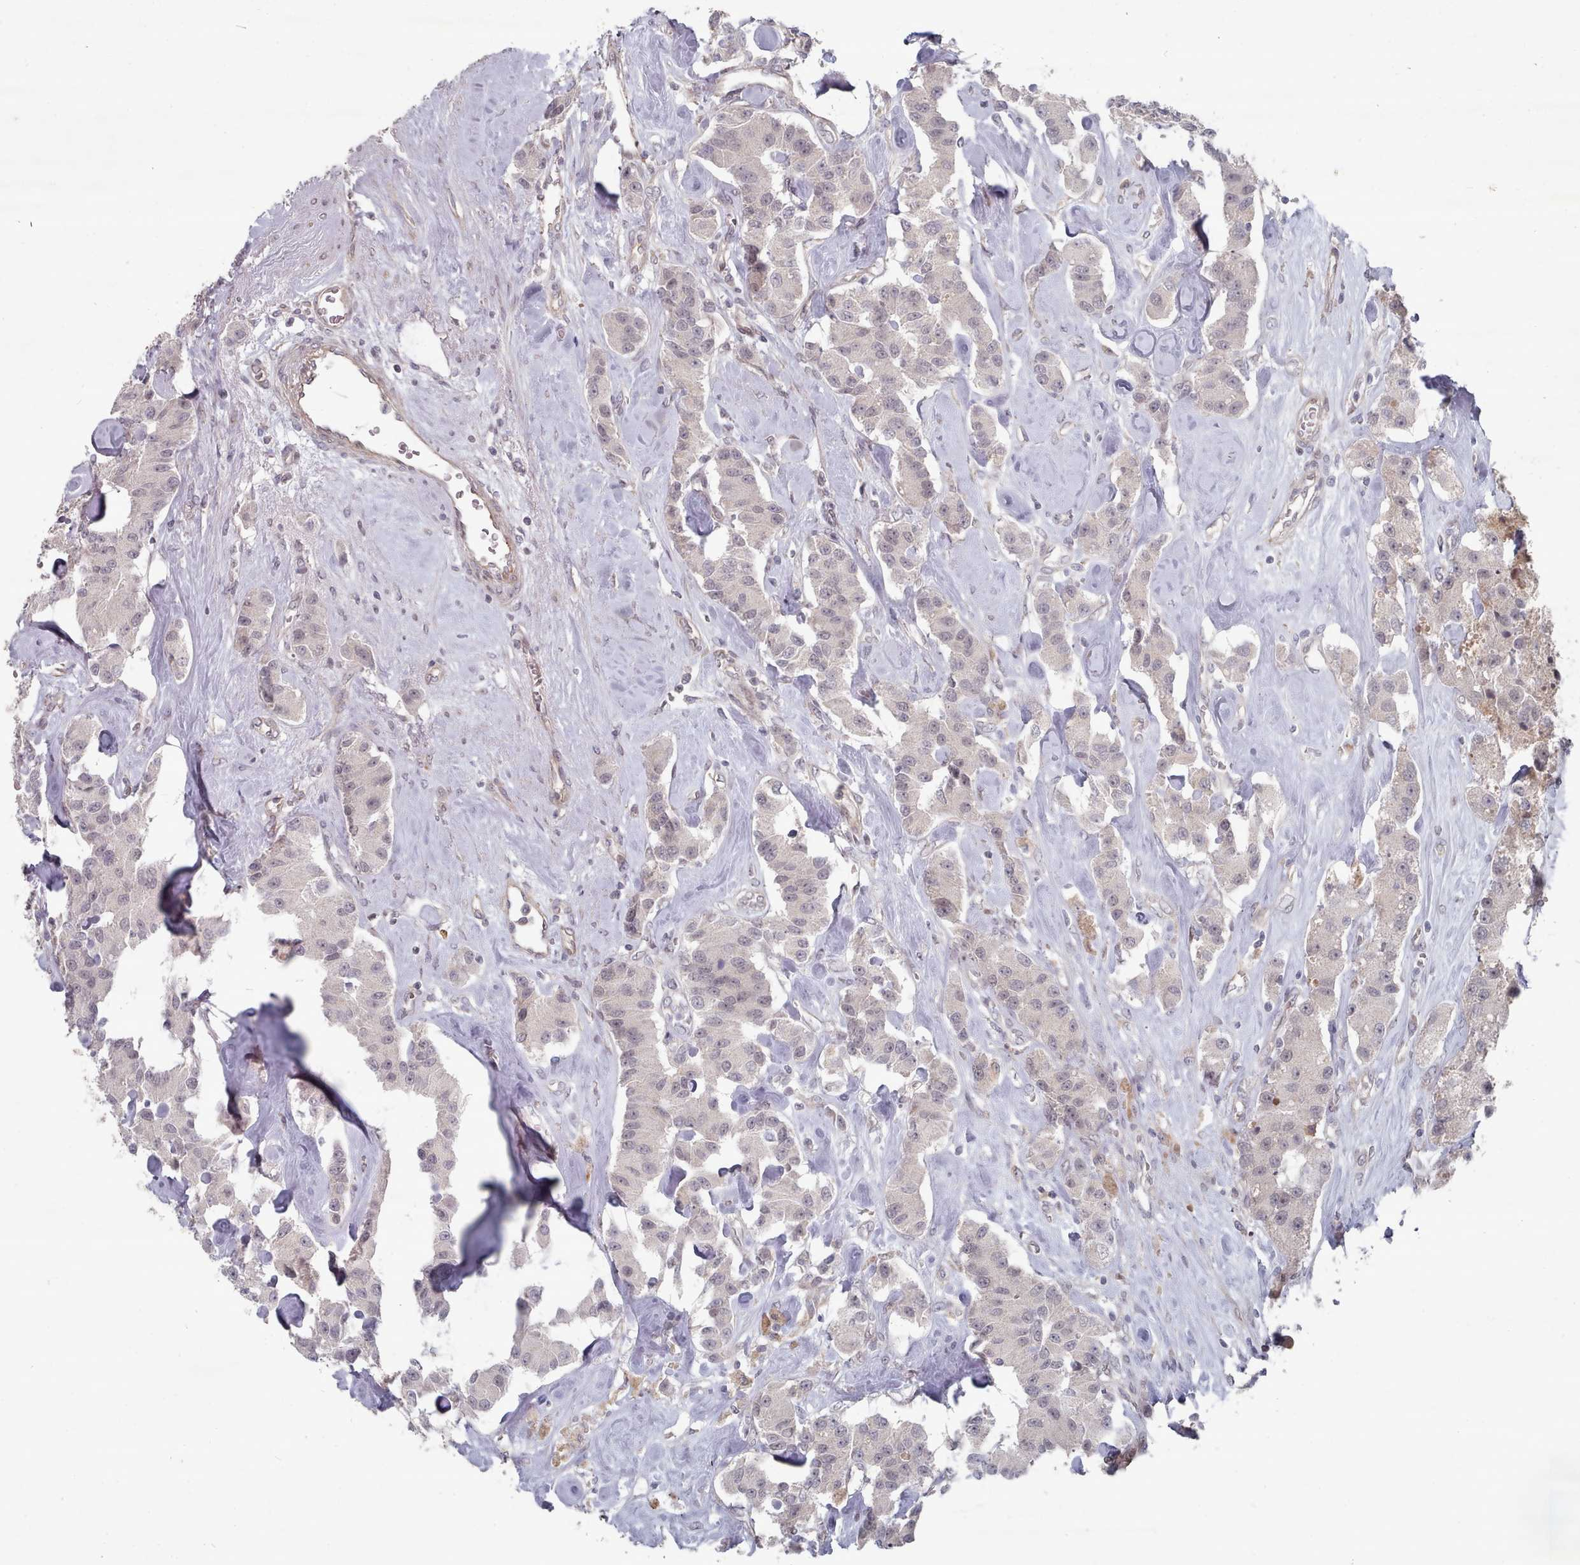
{"staining": {"intensity": "negative", "quantity": "none", "location": "none"}, "tissue": "carcinoid", "cell_type": "Tumor cells", "image_type": "cancer", "snomed": [{"axis": "morphology", "description": "Carcinoid, malignant, NOS"}, {"axis": "topography", "description": "Pancreas"}], "caption": "Malignant carcinoid was stained to show a protein in brown. There is no significant staining in tumor cells. (DAB (3,3'-diaminobenzidine) IHC, high magnification).", "gene": "CPSF4", "patient": {"sex": "male", "age": 41}}